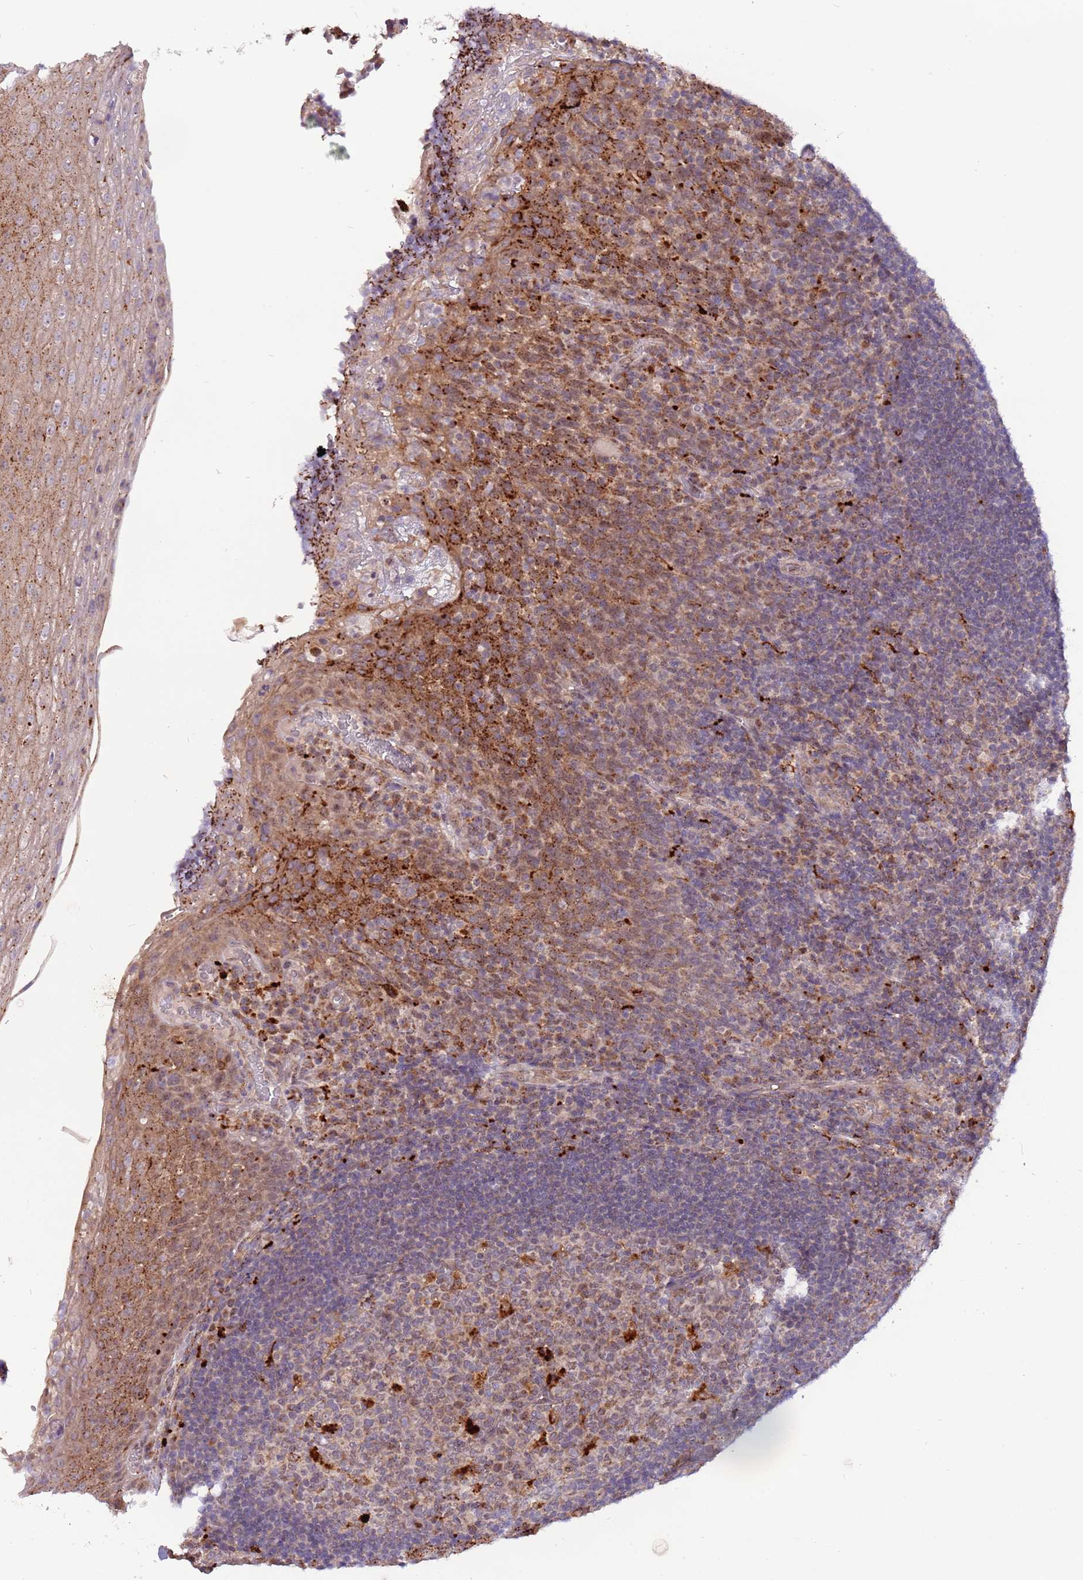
{"staining": {"intensity": "strong", "quantity": "<25%", "location": "cytoplasmic/membranous"}, "tissue": "tonsil", "cell_type": "Germinal center cells", "image_type": "normal", "snomed": [{"axis": "morphology", "description": "Normal tissue, NOS"}, {"axis": "topography", "description": "Tonsil"}], "caption": "Immunohistochemistry of unremarkable human tonsil exhibits medium levels of strong cytoplasmic/membranous positivity in approximately <25% of germinal center cells.", "gene": "TRIM27", "patient": {"sex": "male", "age": 17}}